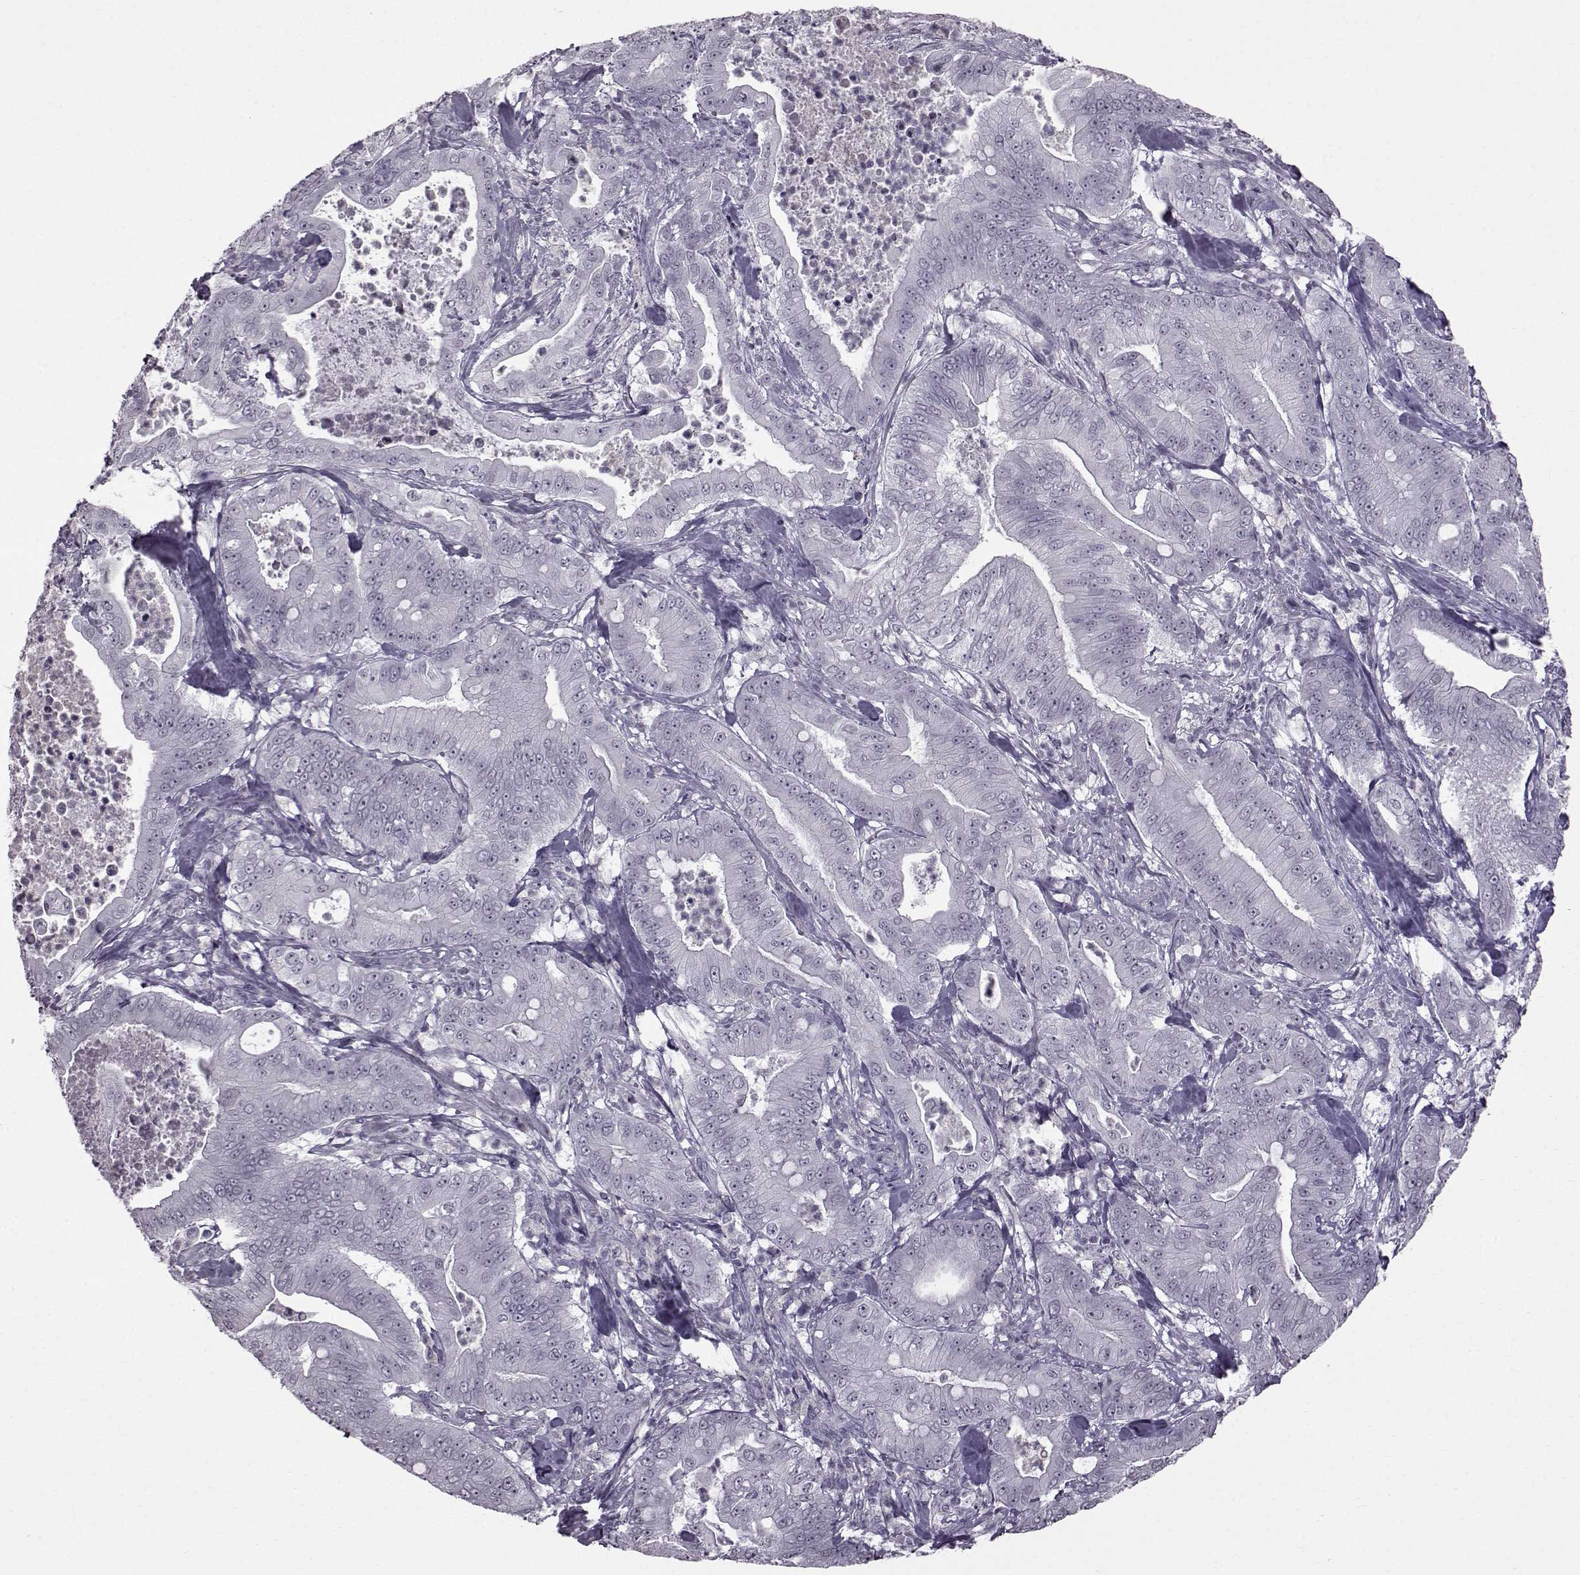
{"staining": {"intensity": "negative", "quantity": "none", "location": "none"}, "tissue": "pancreatic cancer", "cell_type": "Tumor cells", "image_type": "cancer", "snomed": [{"axis": "morphology", "description": "Adenocarcinoma, NOS"}, {"axis": "topography", "description": "Pancreas"}], "caption": "A high-resolution photomicrograph shows immunohistochemistry (IHC) staining of pancreatic cancer, which shows no significant expression in tumor cells.", "gene": "SLC28A2", "patient": {"sex": "male", "age": 71}}